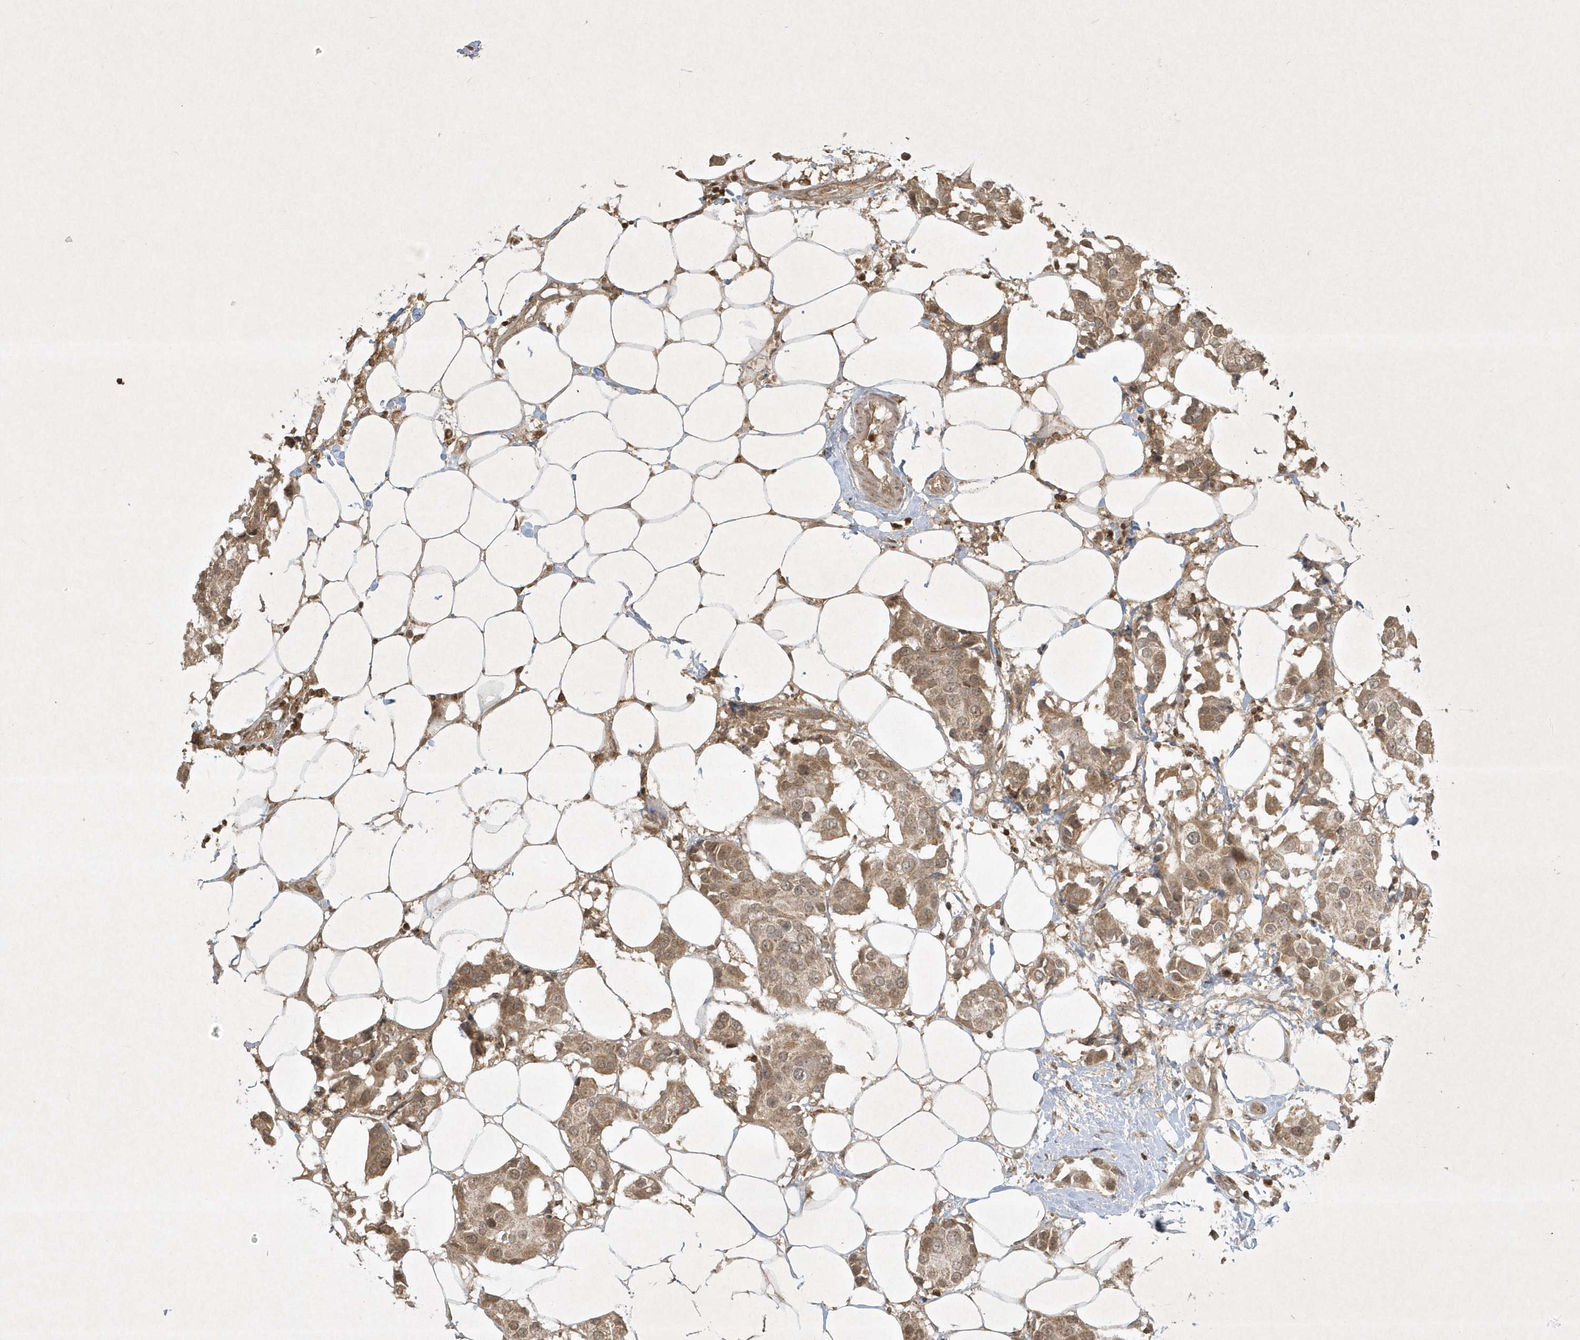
{"staining": {"intensity": "moderate", "quantity": ">75%", "location": "cytoplasmic/membranous"}, "tissue": "breast cancer", "cell_type": "Tumor cells", "image_type": "cancer", "snomed": [{"axis": "morphology", "description": "Normal tissue, NOS"}, {"axis": "morphology", "description": "Duct carcinoma"}, {"axis": "topography", "description": "Breast"}], "caption": "A micrograph of human invasive ductal carcinoma (breast) stained for a protein reveals moderate cytoplasmic/membranous brown staining in tumor cells. (Brightfield microscopy of DAB IHC at high magnification).", "gene": "PLTP", "patient": {"sex": "female", "age": 39}}